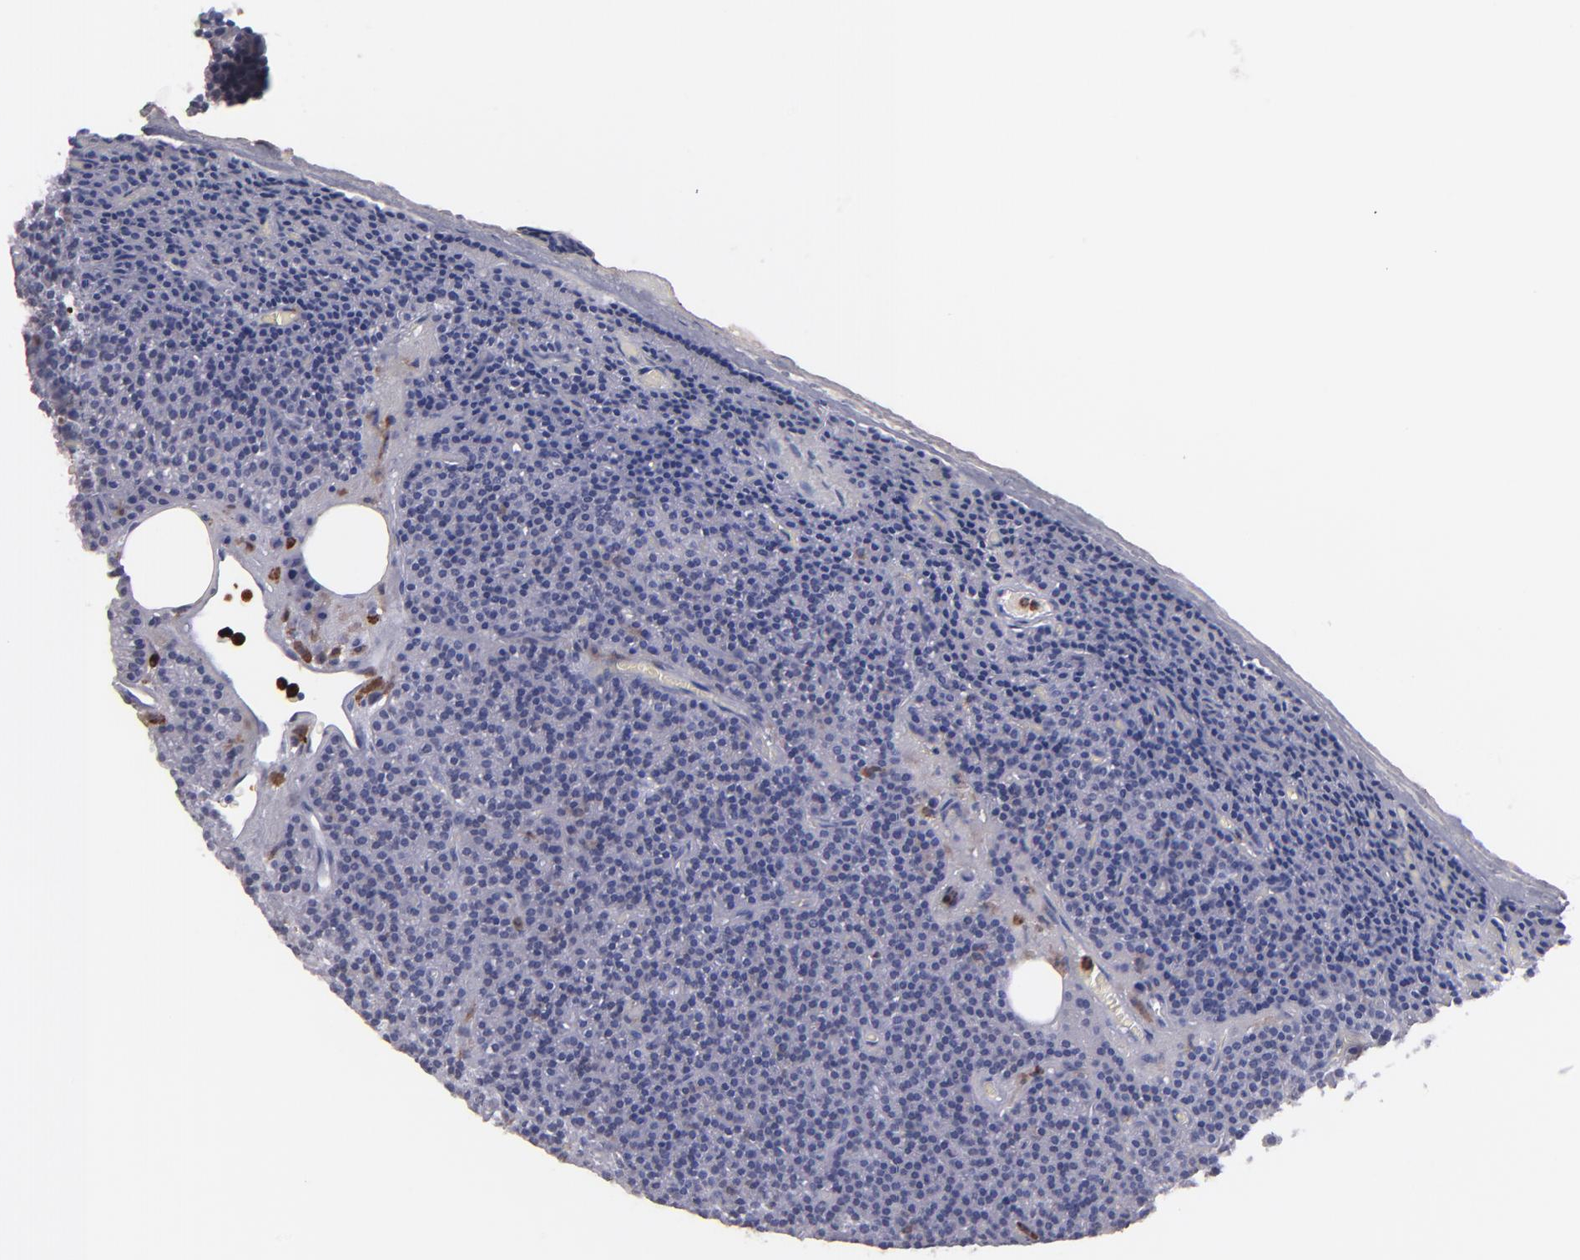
{"staining": {"intensity": "negative", "quantity": "none", "location": "none"}, "tissue": "parathyroid gland", "cell_type": "Glandular cells", "image_type": "normal", "snomed": [{"axis": "morphology", "description": "Normal tissue, NOS"}, {"axis": "topography", "description": "Parathyroid gland"}], "caption": "An immunohistochemistry photomicrograph of unremarkable parathyroid gland is shown. There is no staining in glandular cells of parathyroid gland.", "gene": "NCF2", "patient": {"sex": "male", "age": 57}}